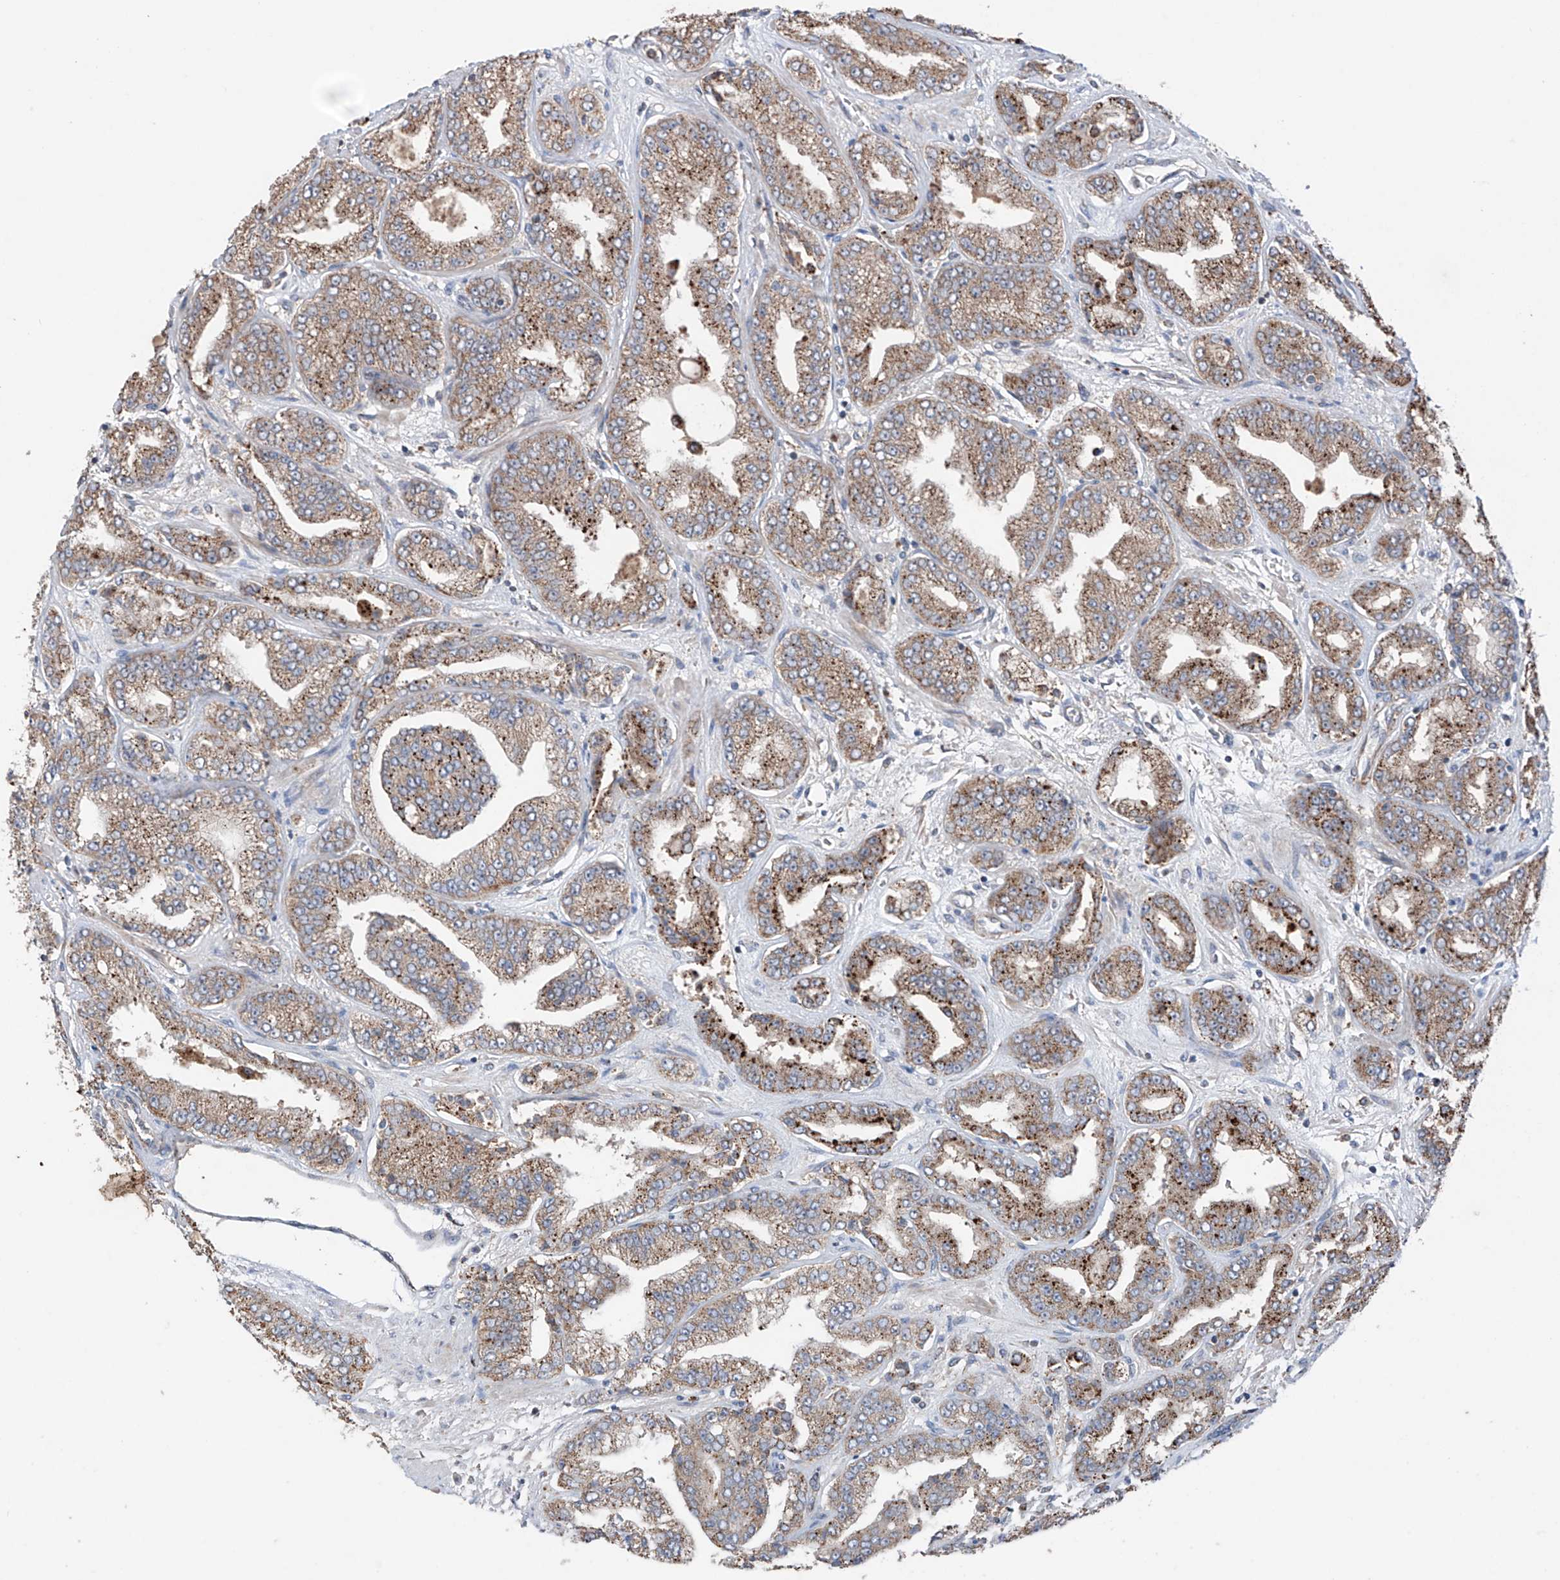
{"staining": {"intensity": "weak", "quantity": ">75%", "location": "cytoplasmic/membranous"}, "tissue": "prostate cancer", "cell_type": "Tumor cells", "image_type": "cancer", "snomed": [{"axis": "morphology", "description": "Adenocarcinoma, High grade"}, {"axis": "topography", "description": "Prostate"}], "caption": "Prostate cancer (adenocarcinoma (high-grade)) stained for a protein shows weak cytoplasmic/membranous positivity in tumor cells.", "gene": "SAMD3", "patient": {"sex": "male", "age": 71}}